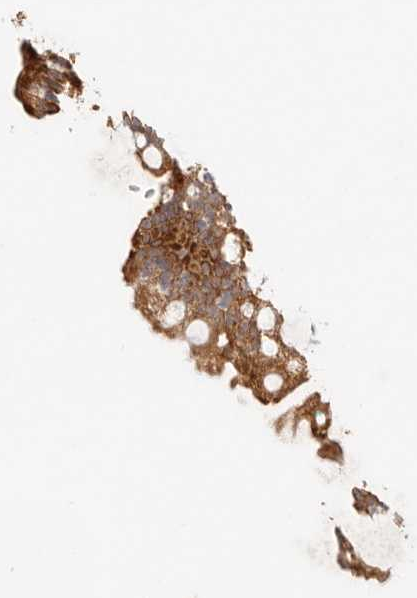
{"staining": {"intensity": "moderate", "quantity": "25%-75%", "location": "cytoplasmic/membranous"}, "tissue": "rectum", "cell_type": "Glandular cells", "image_type": "normal", "snomed": [{"axis": "morphology", "description": "Normal tissue, NOS"}, {"axis": "topography", "description": "Rectum"}], "caption": "Immunohistochemical staining of normal rectum shows moderate cytoplasmic/membranous protein positivity in about 25%-75% of glandular cells.", "gene": "HK2", "patient": {"sex": "female", "age": 65}}